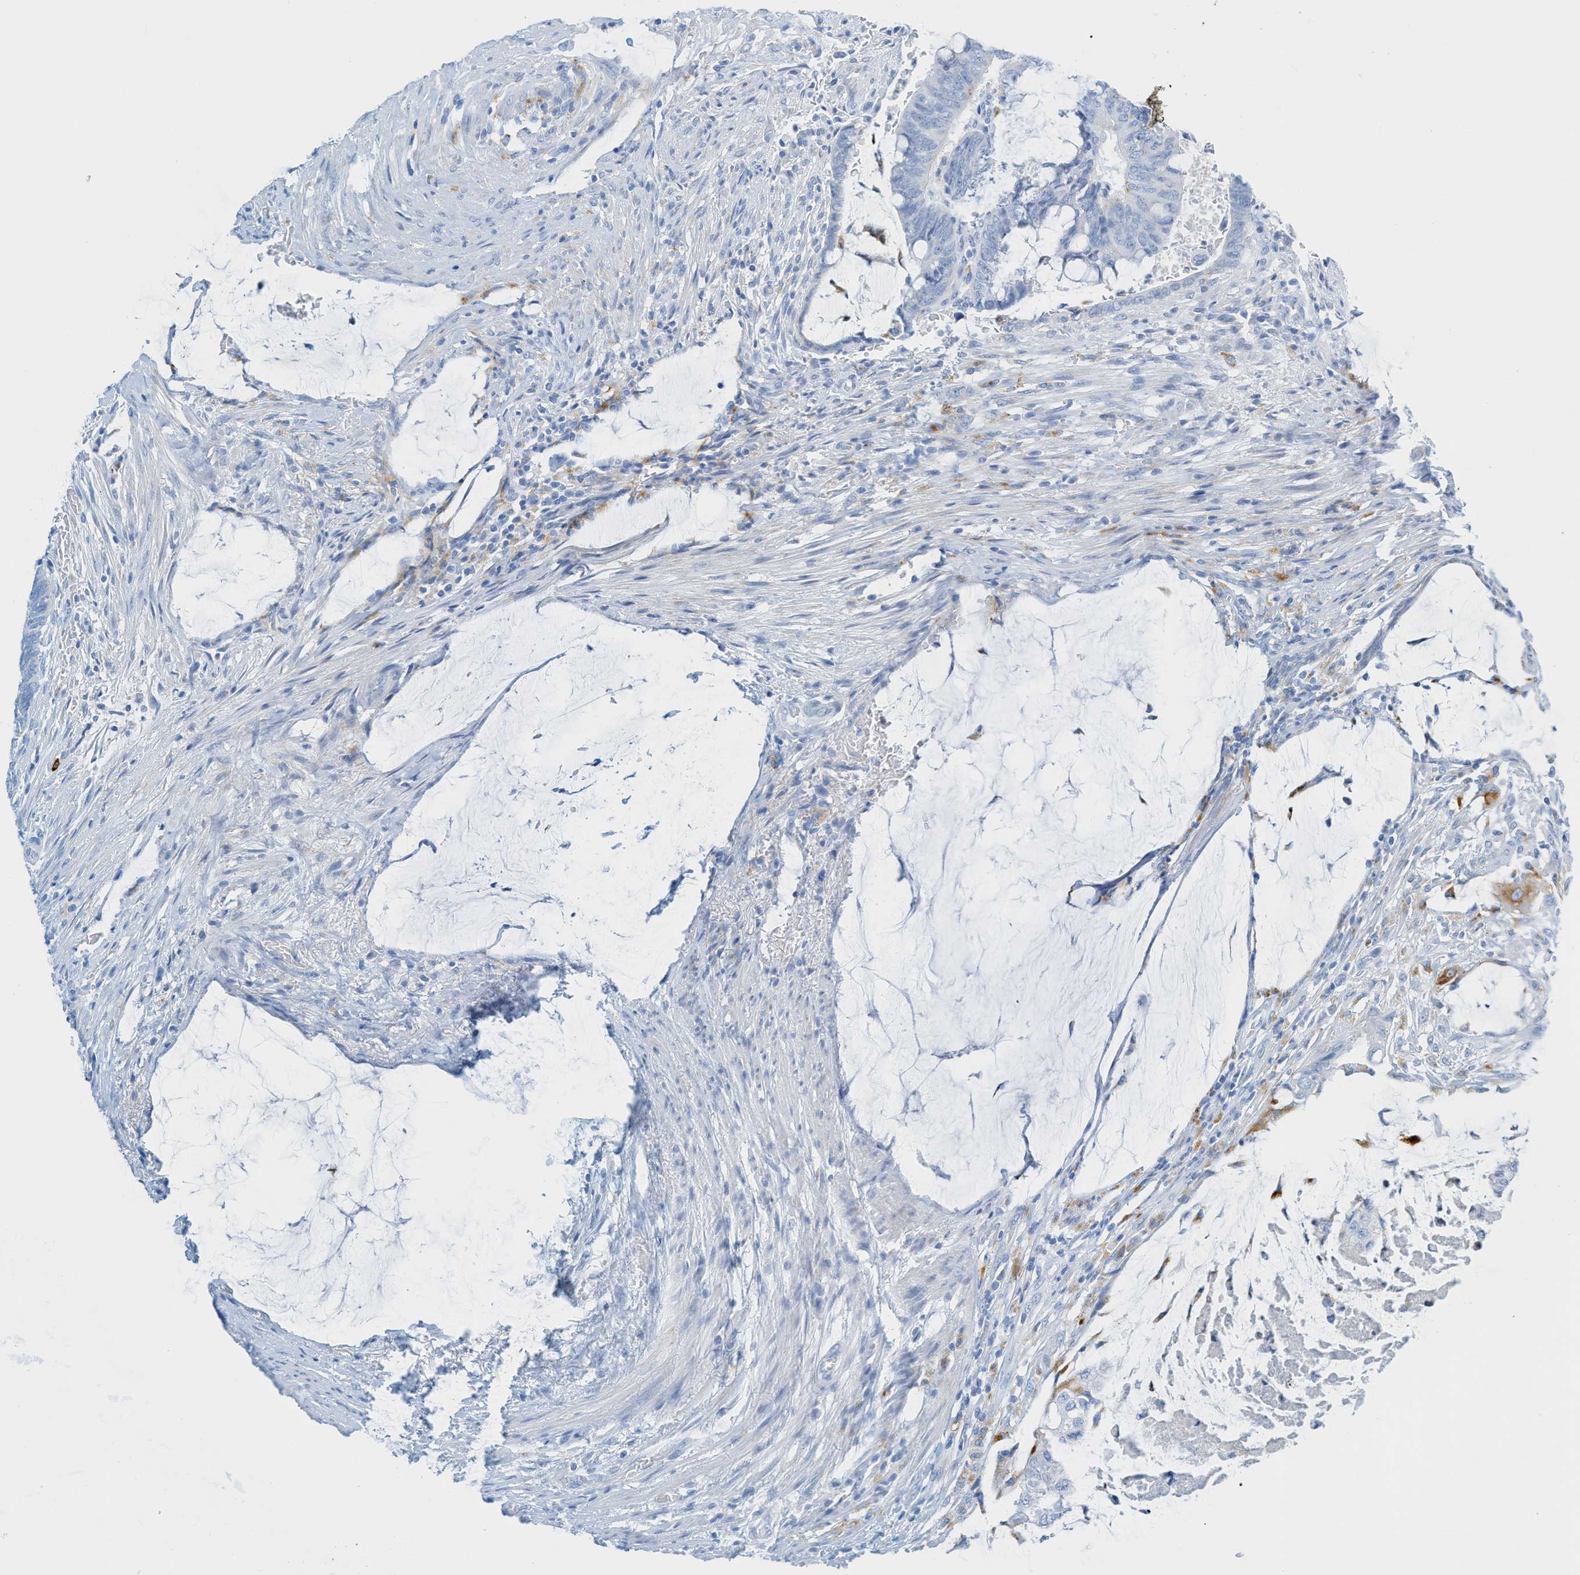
{"staining": {"intensity": "negative", "quantity": "none", "location": "none"}, "tissue": "colorectal cancer", "cell_type": "Tumor cells", "image_type": "cancer", "snomed": [{"axis": "morphology", "description": "Normal tissue, NOS"}, {"axis": "morphology", "description": "Adenocarcinoma, NOS"}, {"axis": "topography", "description": "Rectum"}], "caption": "Colorectal adenocarcinoma was stained to show a protein in brown. There is no significant staining in tumor cells. Brightfield microscopy of IHC stained with DAB (3,3'-diaminobenzidine) (brown) and hematoxylin (blue), captured at high magnification.", "gene": "C21orf62", "patient": {"sex": "male", "age": 92}}